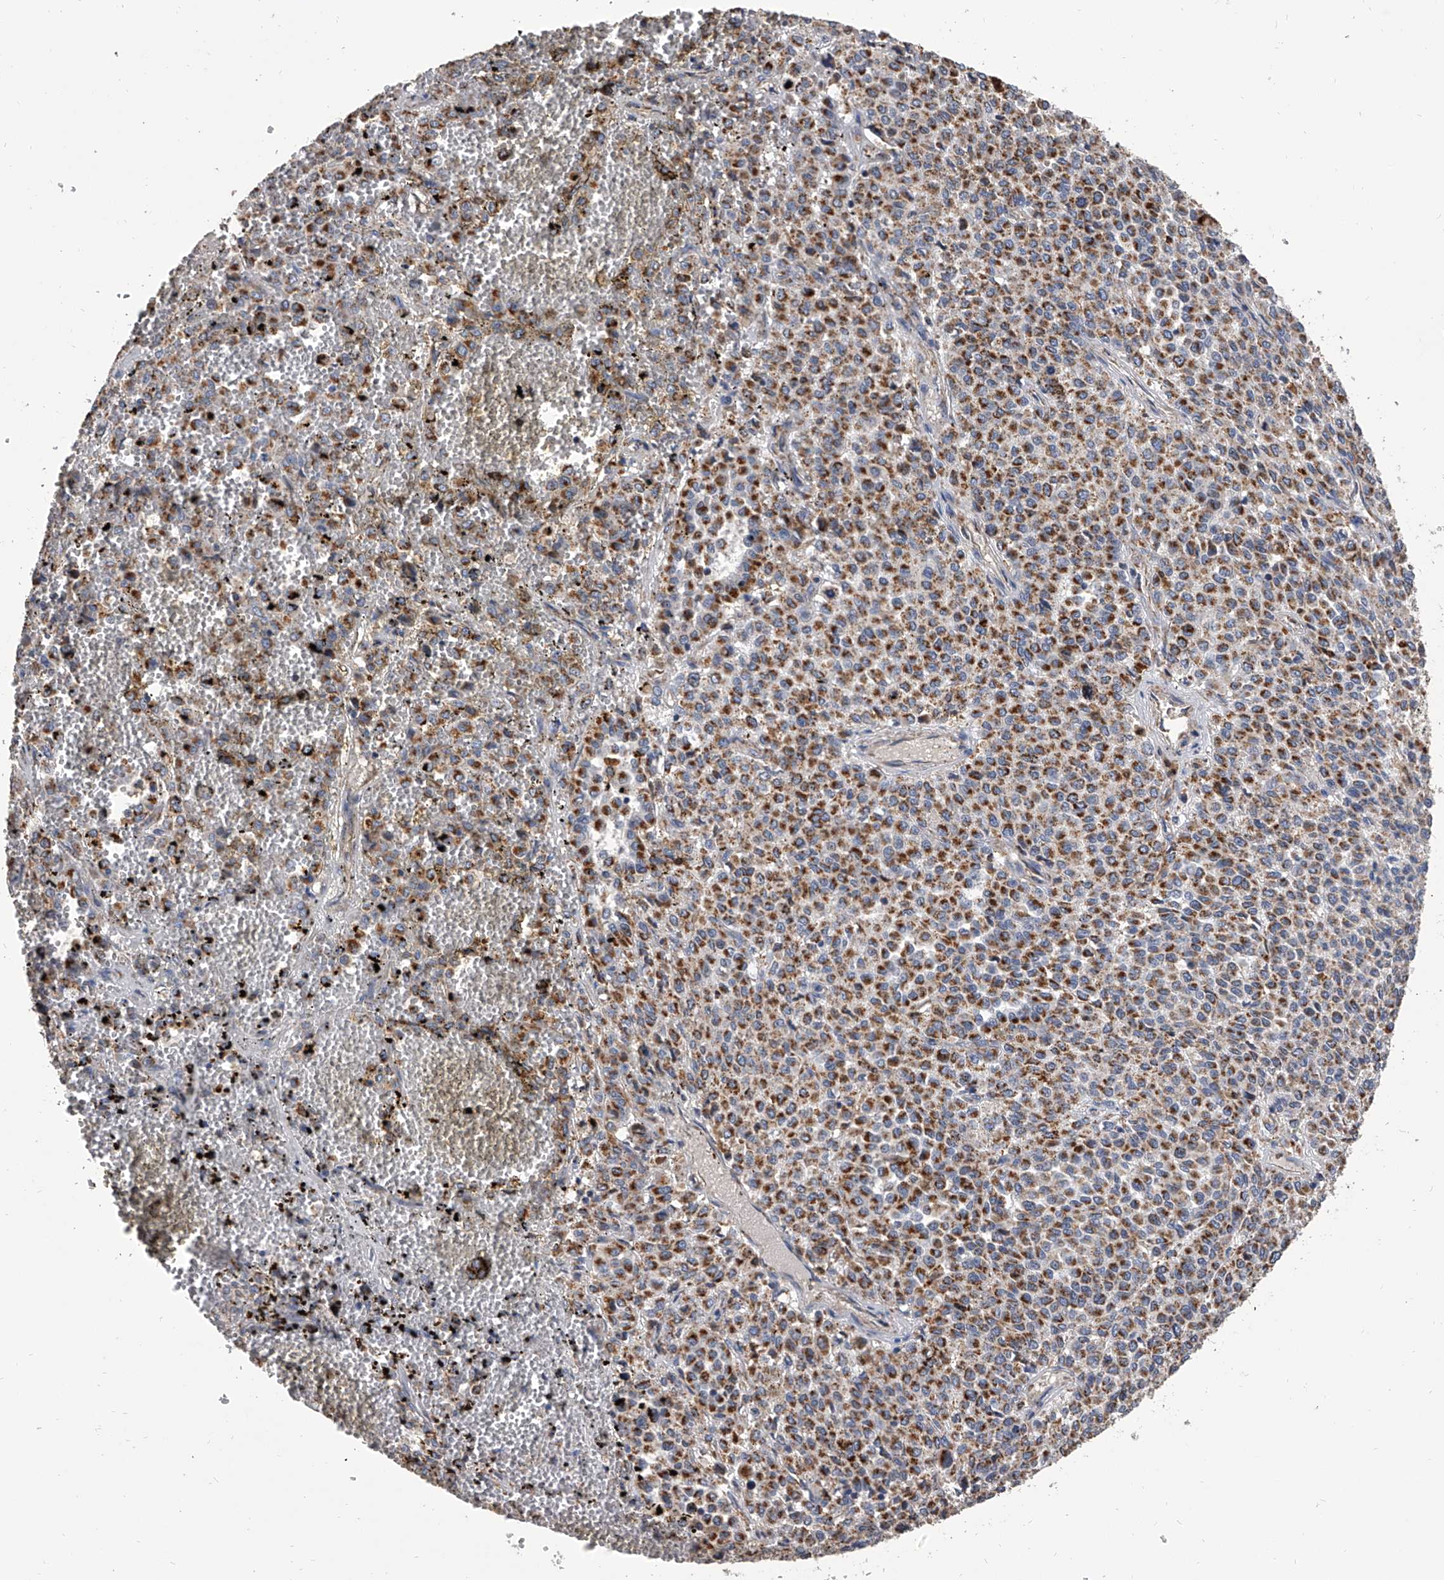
{"staining": {"intensity": "strong", "quantity": ">75%", "location": "cytoplasmic/membranous"}, "tissue": "melanoma", "cell_type": "Tumor cells", "image_type": "cancer", "snomed": [{"axis": "morphology", "description": "Malignant melanoma, Metastatic site"}, {"axis": "topography", "description": "Pancreas"}], "caption": "Immunohistochemical staining of human melanoma exhibits high levels of strong cytoplasmic/membranous protein positivity in approximately >75% of tumor cells.", "gene": "MRPL28", "patient": {"sex": "female", "age": 30}}